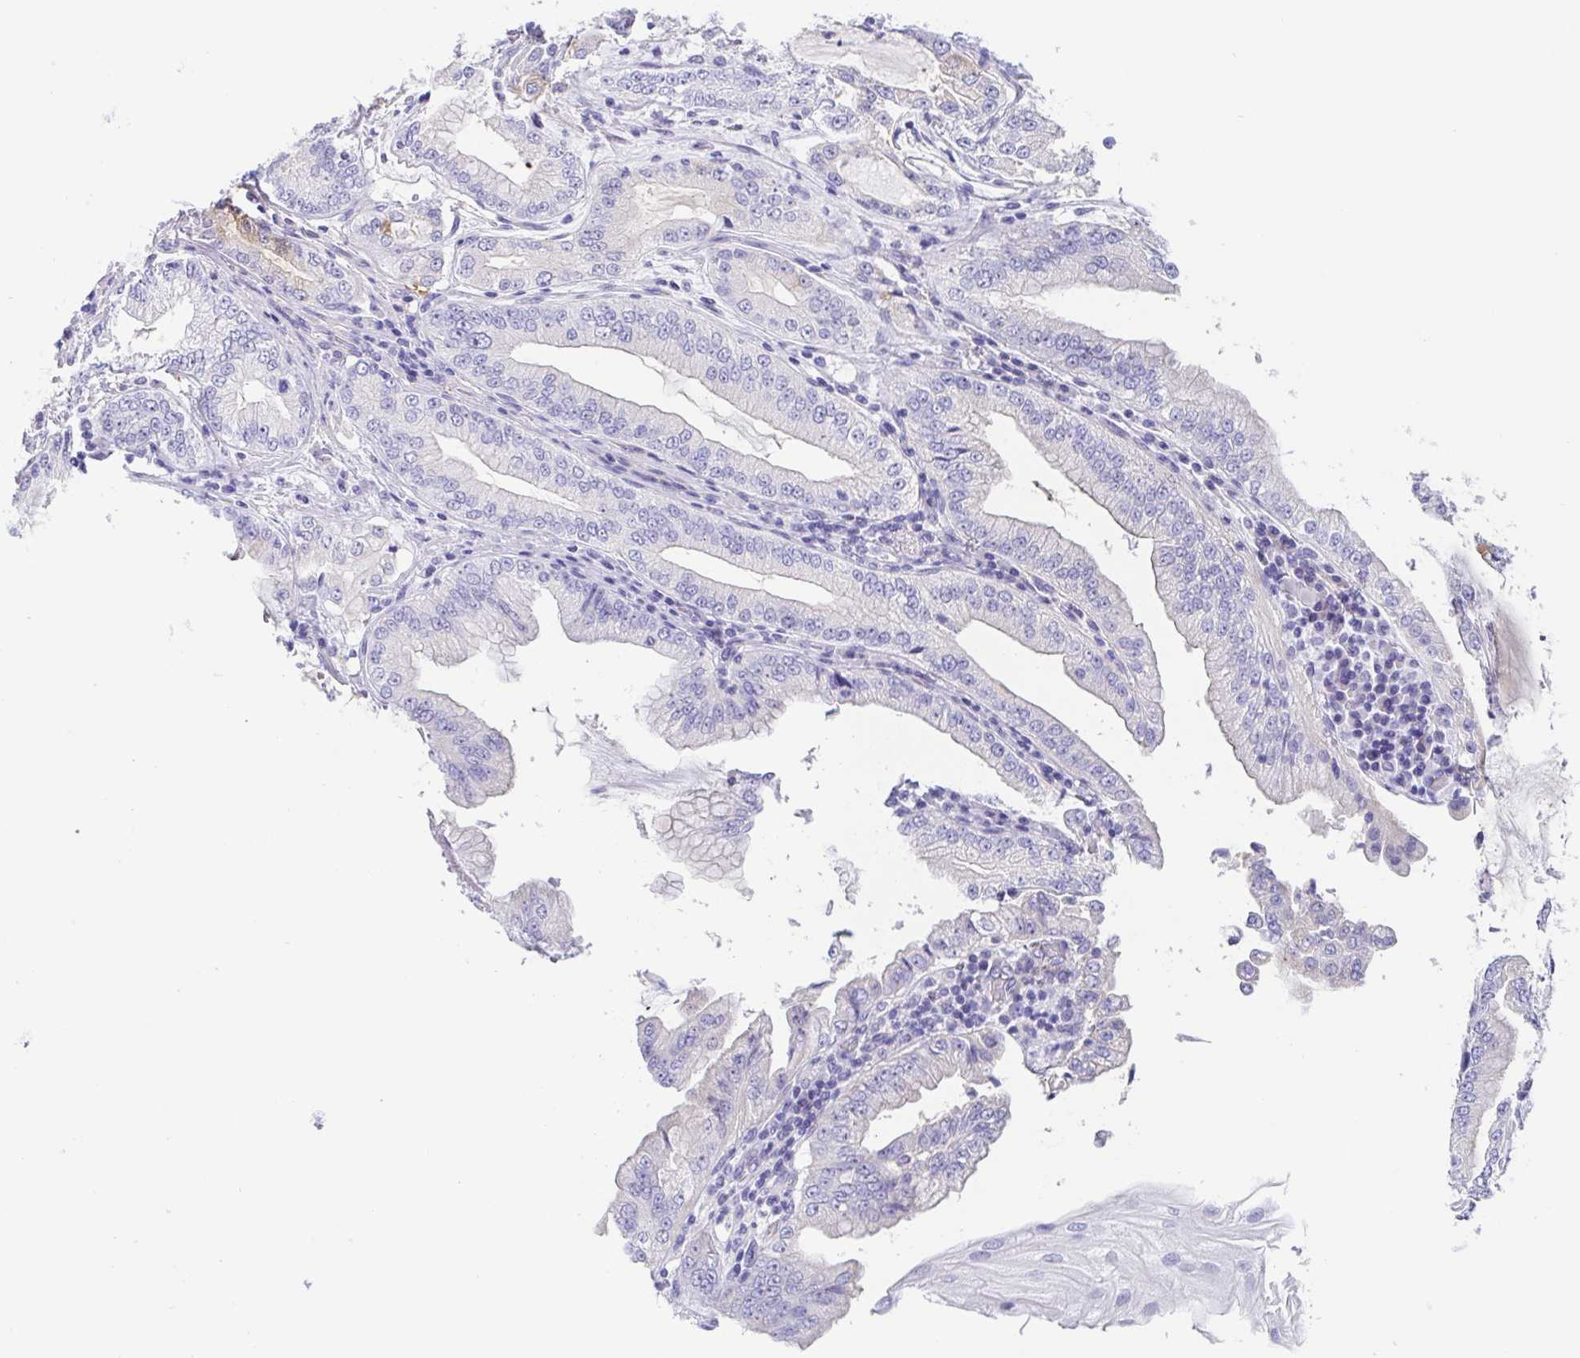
{"staining": {"intensity": "negative", "quantity": "none", "location": "none"}, "tissue": "stomach cancer", "cell_type": "Tumor cells", "image_type": "cancer", "snomed": [{"axis": "morphology", "description": "Adenocarcinoma, NOS"}, {"axis": "topography", "description": "Stomach, upper"}], "caption": "Immunohistochemistry histopathology image of human stomach cancer (adenocarcinoma) stained for a protein (brown), which displays no expression in tumor cells.", "gene": "MUCL3", "patient": {"sex": "female", "age": 74}}